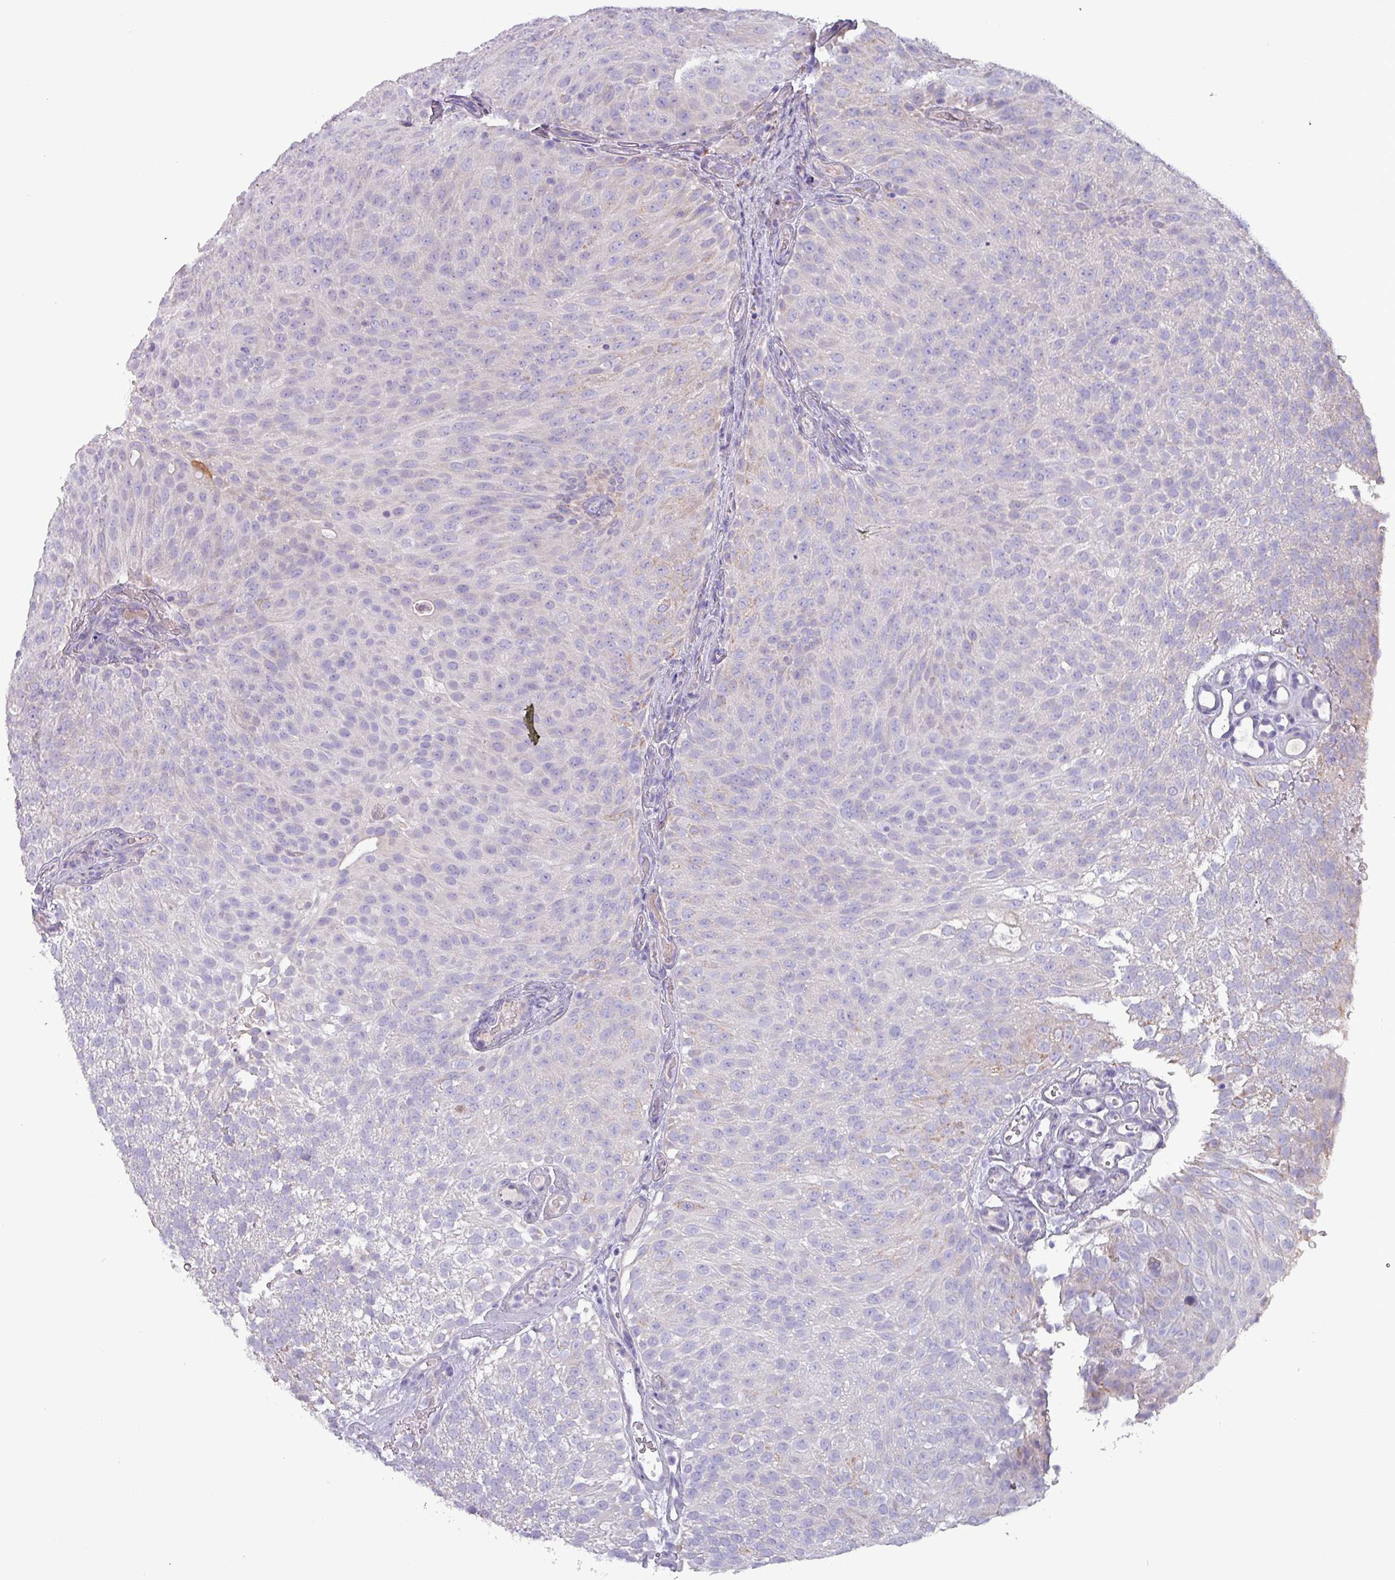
{"staining": {"intensity": "weak", "quantity": "<25%", "location": "cytoplasmic/membranous"}, "tissue": "urothelial cancer", "cell_type": "Tumor cells", "image_type": "cancer", "snomed": [{"axis": "morphology", "description": "Urothelial carcinoma, Low grade"}, {"axis": "topography", "description": "Urinary bladder"}], "caption": "DAB (3,3'-diaminobenzidine) immunohistochemical staining of low-grade urothelial carcinoma exhibits no significant expression in tumor cells.", "gene": "HSD3B7", "patient": {"sex": "male", "age": 78}}